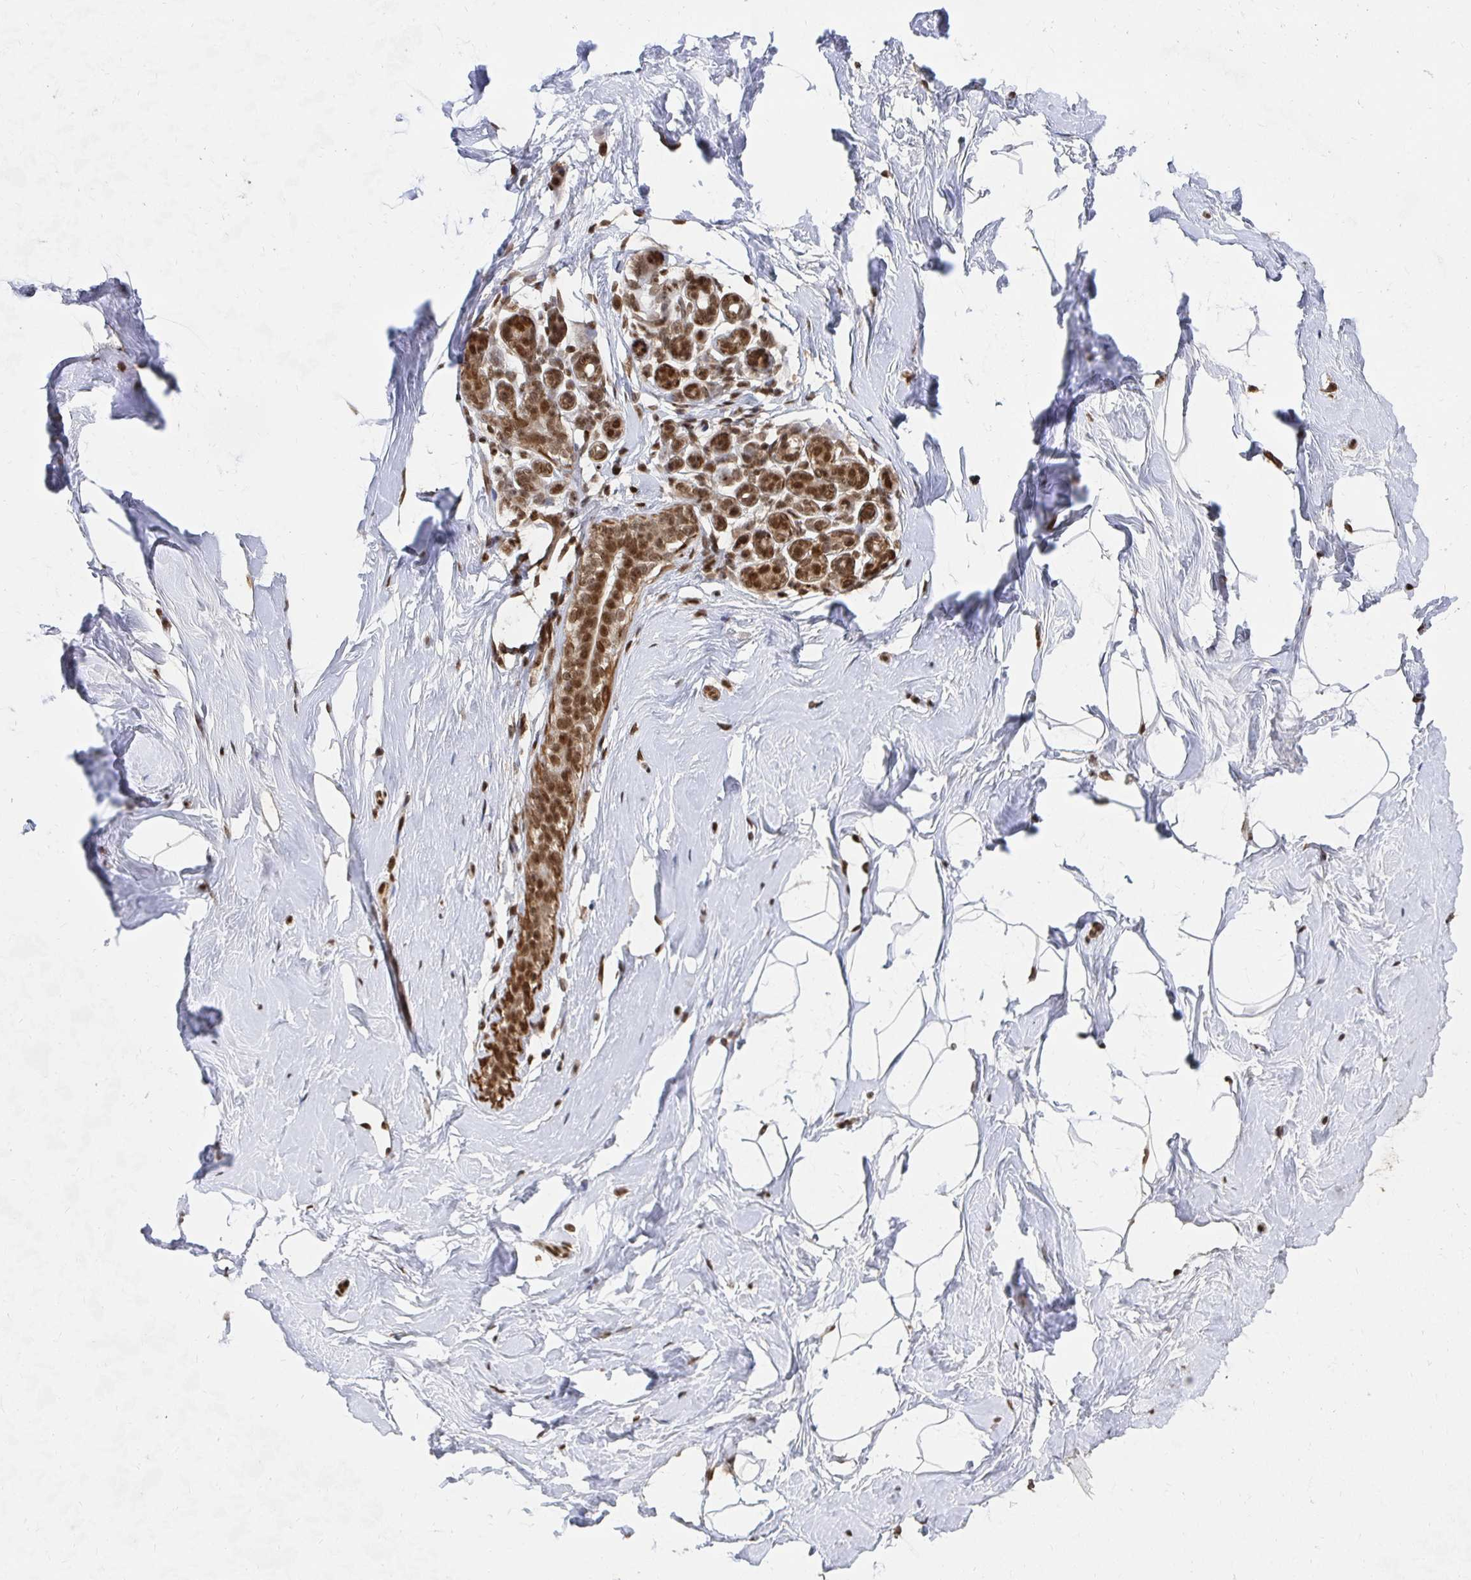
{"staining": {"intensity": "strong", "quantity": ">75%", "location": "nuclear"}, "tissue": "breast", "cell_type": "Adipocytes", "image_type": "normal", "snomed": [{"axis": "morphology", "description": "Normal tissue, NOS"}, {"axis": "topography", "description": "Breast"}], "caption": "This photomicrograph displays immunohistochemistry staining of benign breast, with high strong nuclear staining in approximately >75% of adipocytes.", "gene": "GTF3C6", "patient": {"sex": "female", "age": 32}}